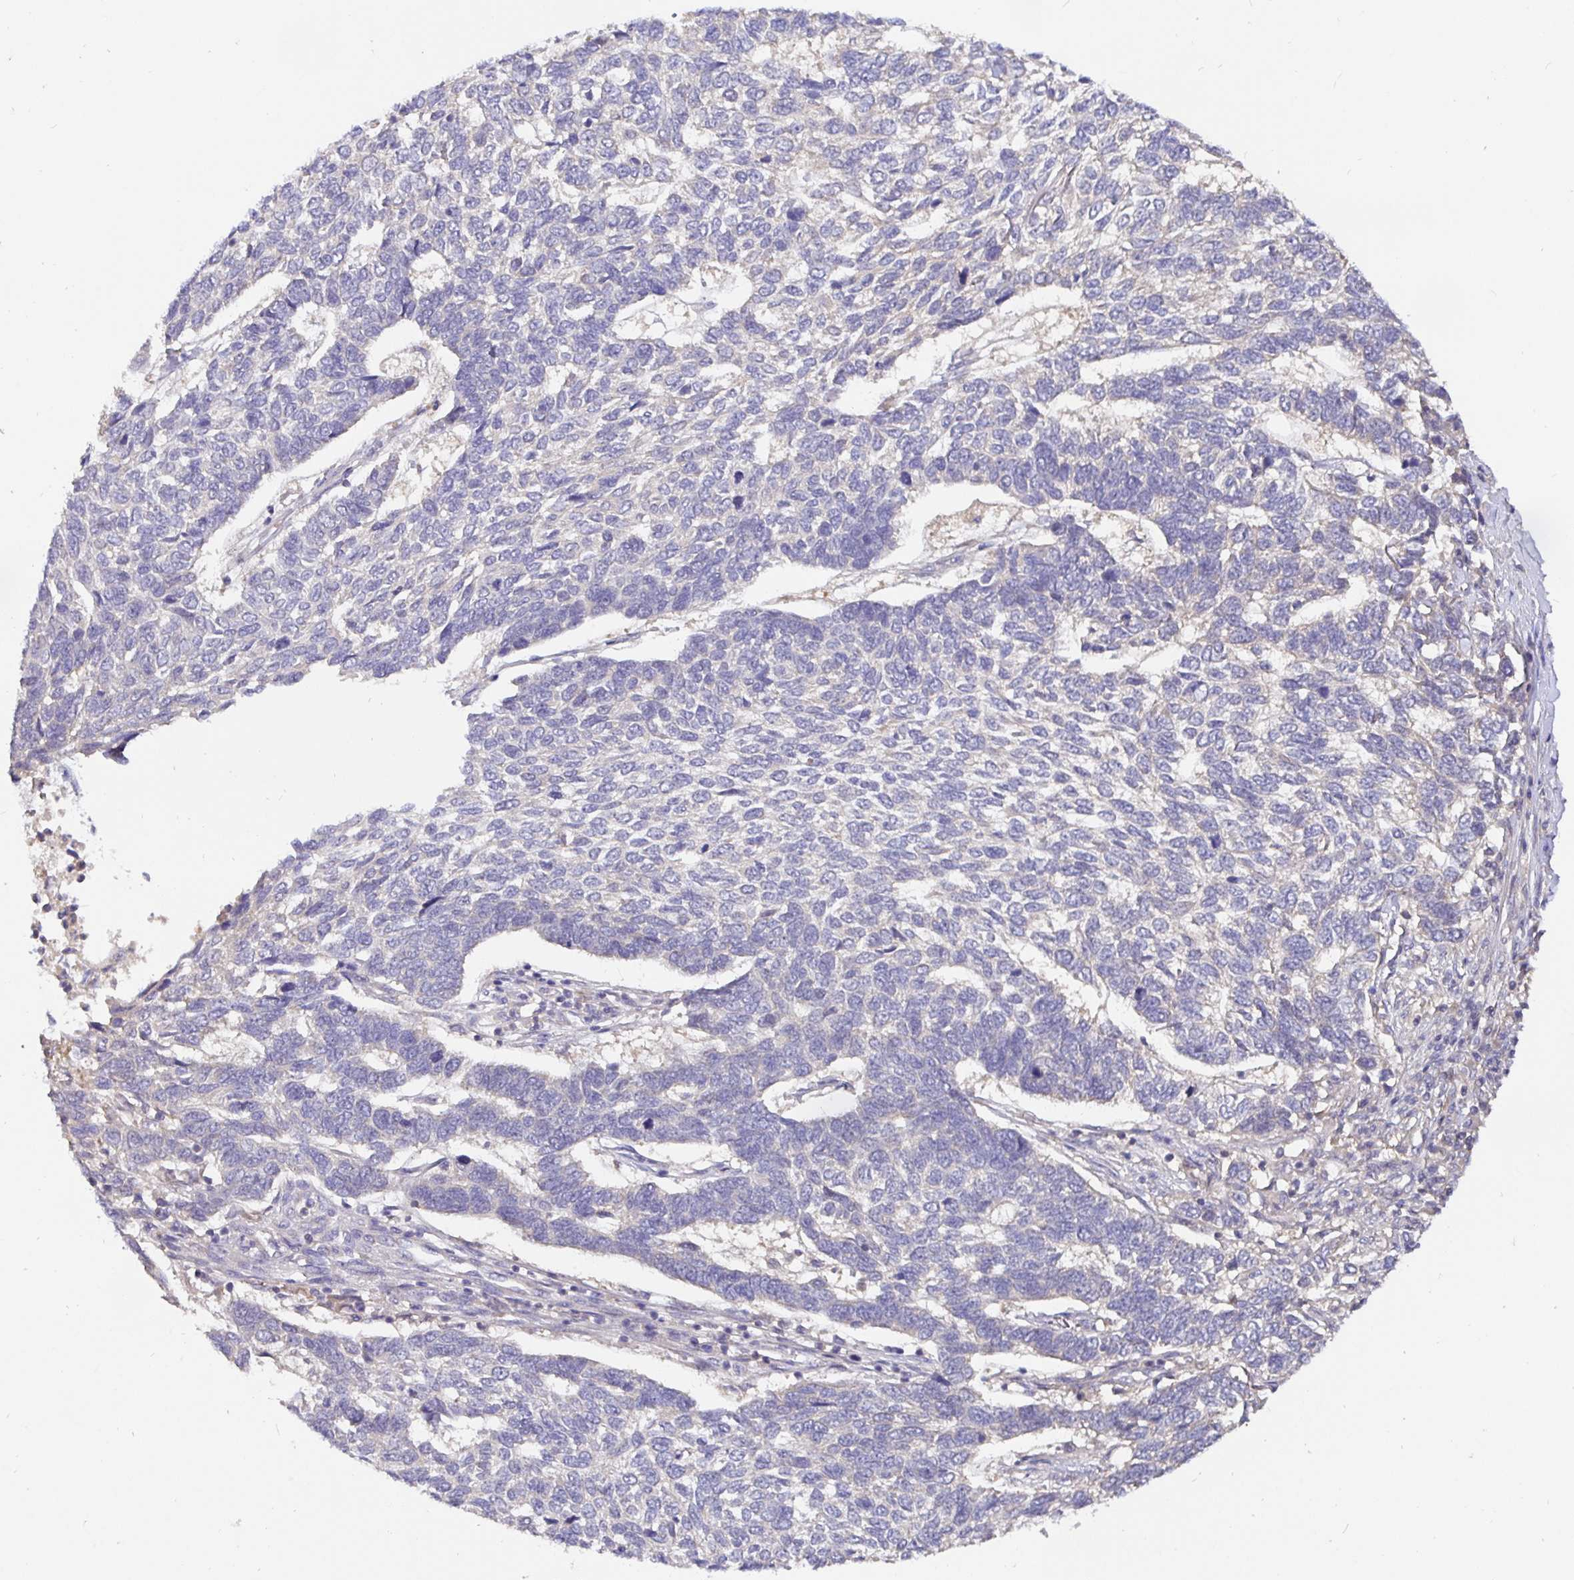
{"staining": {"intensity": "negative", "quantity": "none", "location": "none"}, "tissue": "skin cancer", "cell_type": "Tumor cells", "image_type": "cancer", "snomed": [{"axis": "morphology", "description": "Basal cell carcinoma"}, {"axis": "topography", "description": "Skin"}], "caption": "DAB (3,3'-diaminobenzidine) immunohistochemical staining of skin cancer (basal cell carcinoma) displays no significant staining in tumor cells.", "gene": "KIF21A", "patient": {"sex": "female", "age": 65}}